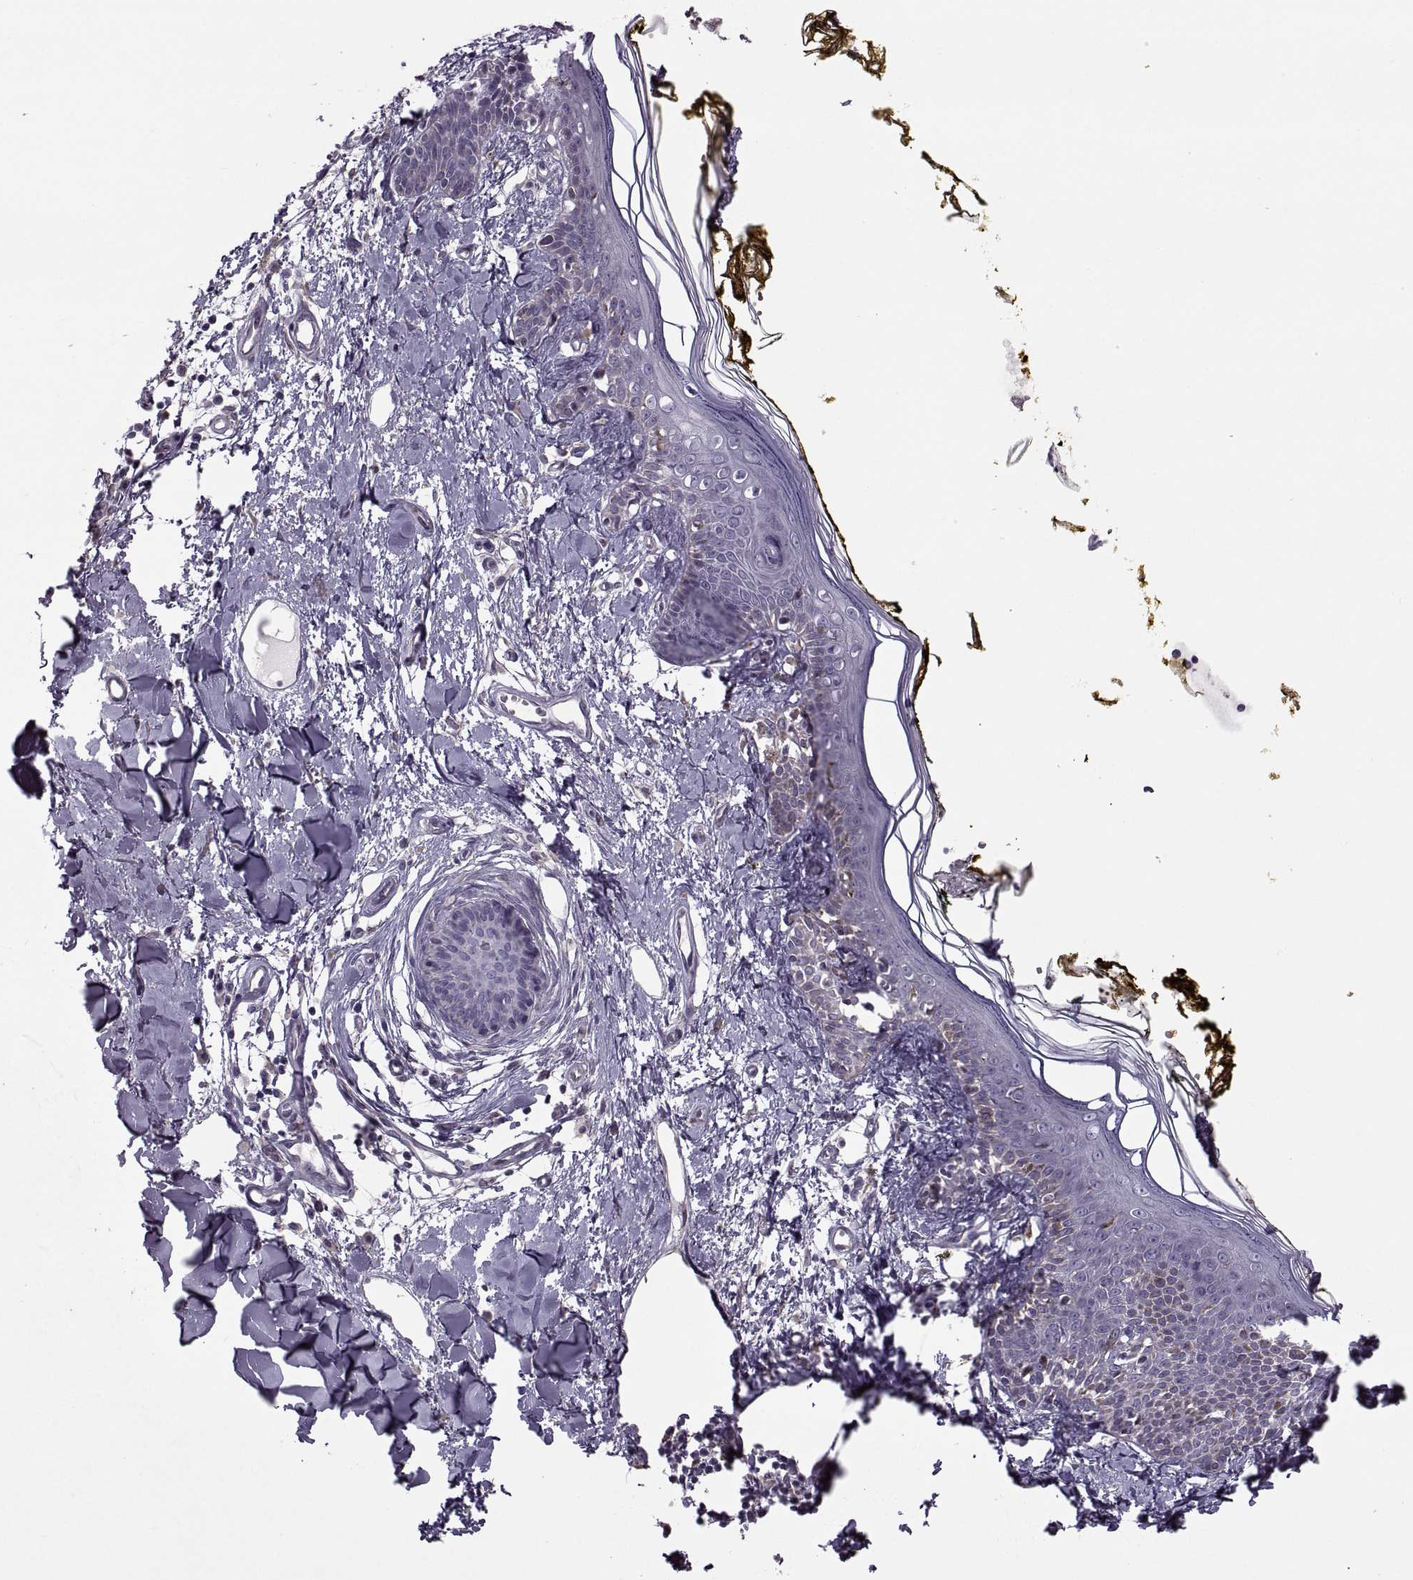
{"staining": {"intensity": "negative", "quantity": "none", "location": "none"}, "tissue": "skin", "cell_type": "Fibroblasts", "image_type": "normal", "snomed": [{"axis": "morphology", "description": "Normal tissue, NOS"}, {"axis": "topography", "description": "Skin"}], "caption": "This is an IHC image of benign human skin. There is no staining in fibroblasts.", "gene": "LETM2", "patient": {"sex": "male", "age": 76}}